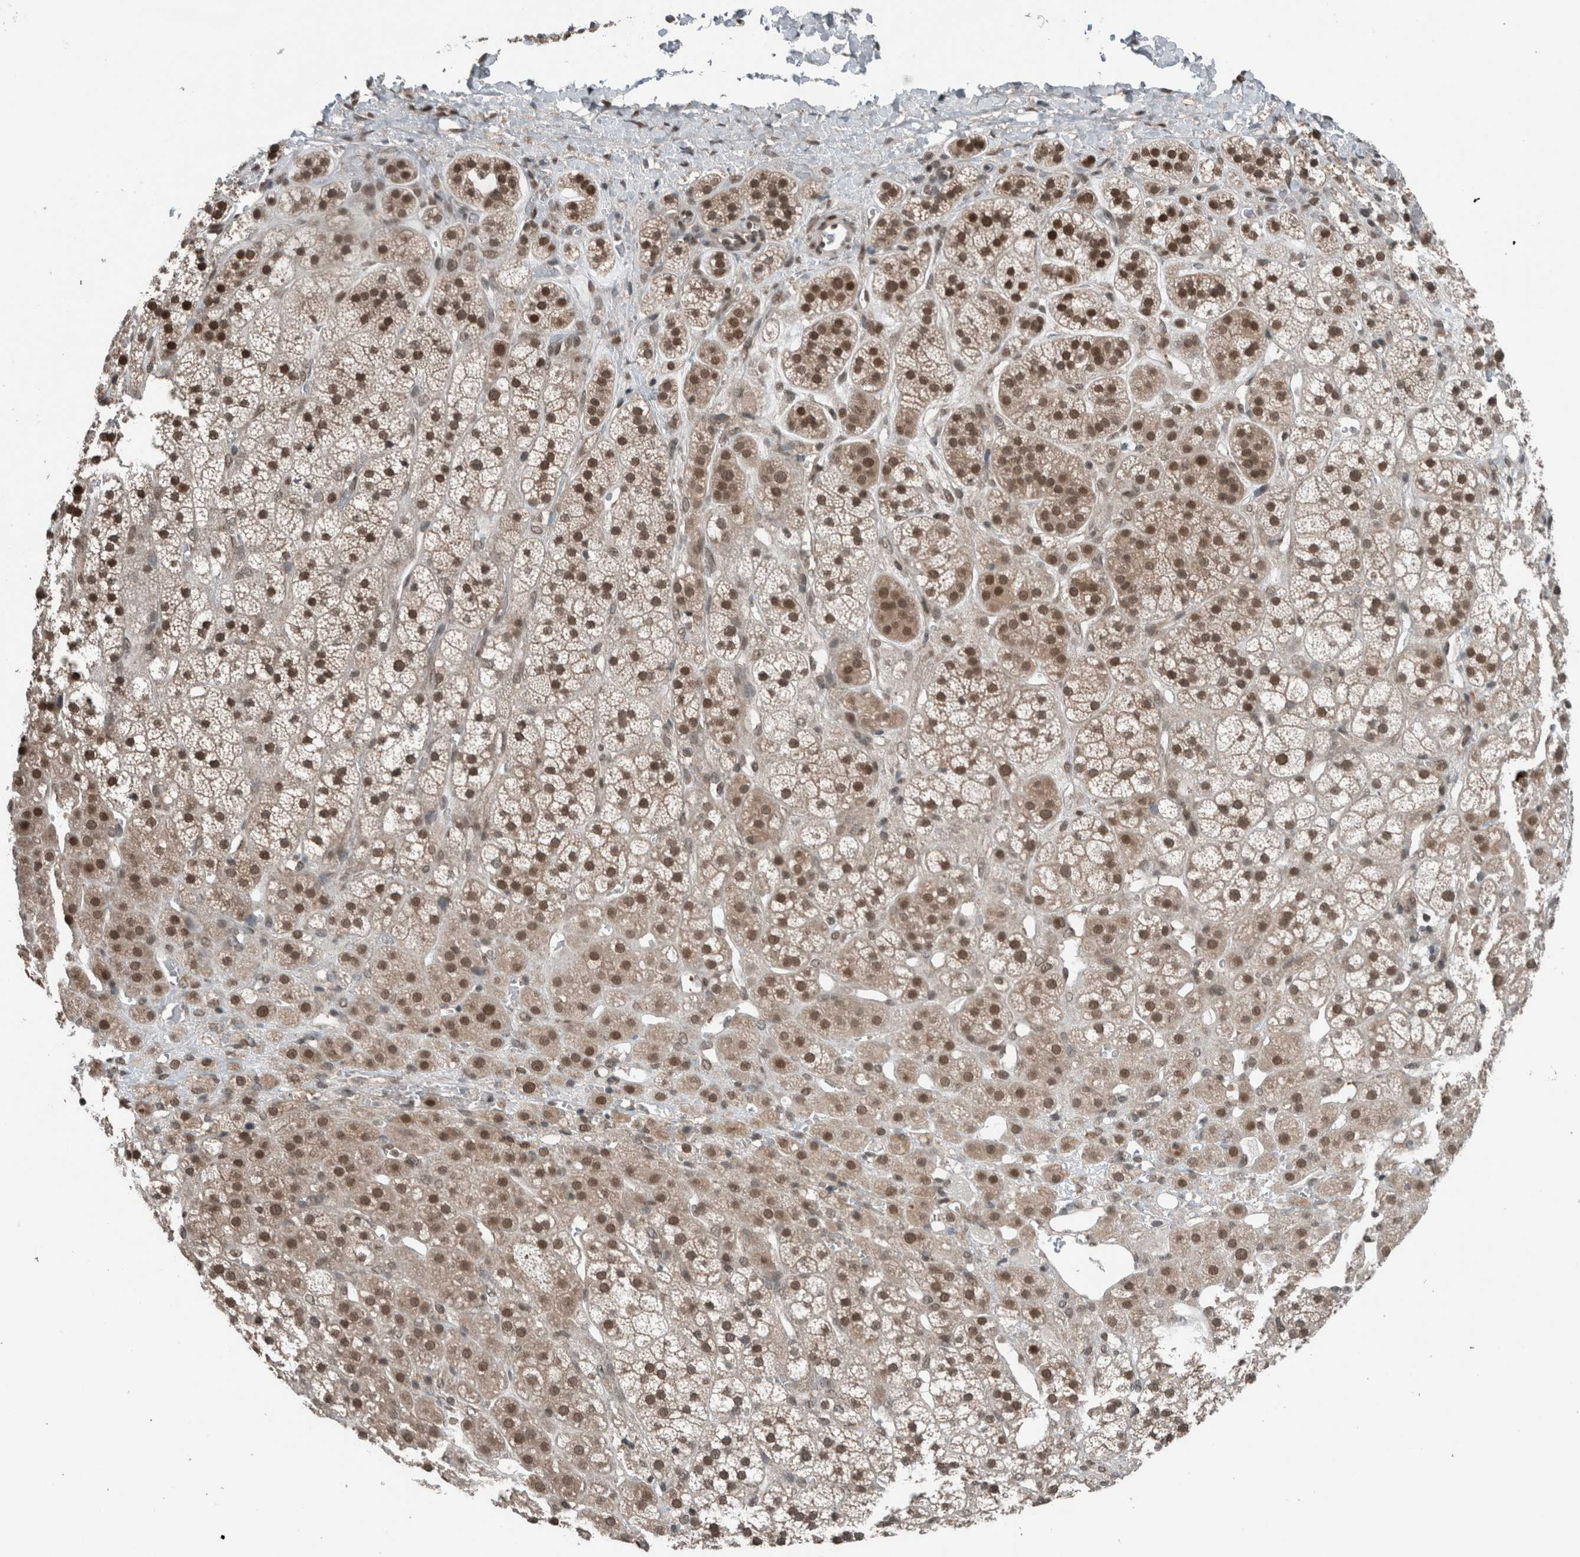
{"staining": {"intensity": "moderate", "quantity": "25%-75%", "location": "nuclear"}, "tissue": "adrenal gland", "cell_type": "Glandular cells", "image_type": "normal", "snomed": [{"axis": "morphology", "description": "Normal tissue, NOS"}, {"axis": "topography", "description": "Adrenal gland"}], "caption": "Glandular cells exhibit moderate nuclear staining in approximately 25%-75% of cells in normal adrenal gland. The staining was performed using DAB, with brown indicating positive protein expression. Nuclei are stained blue with hematoxylin.", "gene": "SPAG7", "patient": {"sex": "male", "age": 56}}